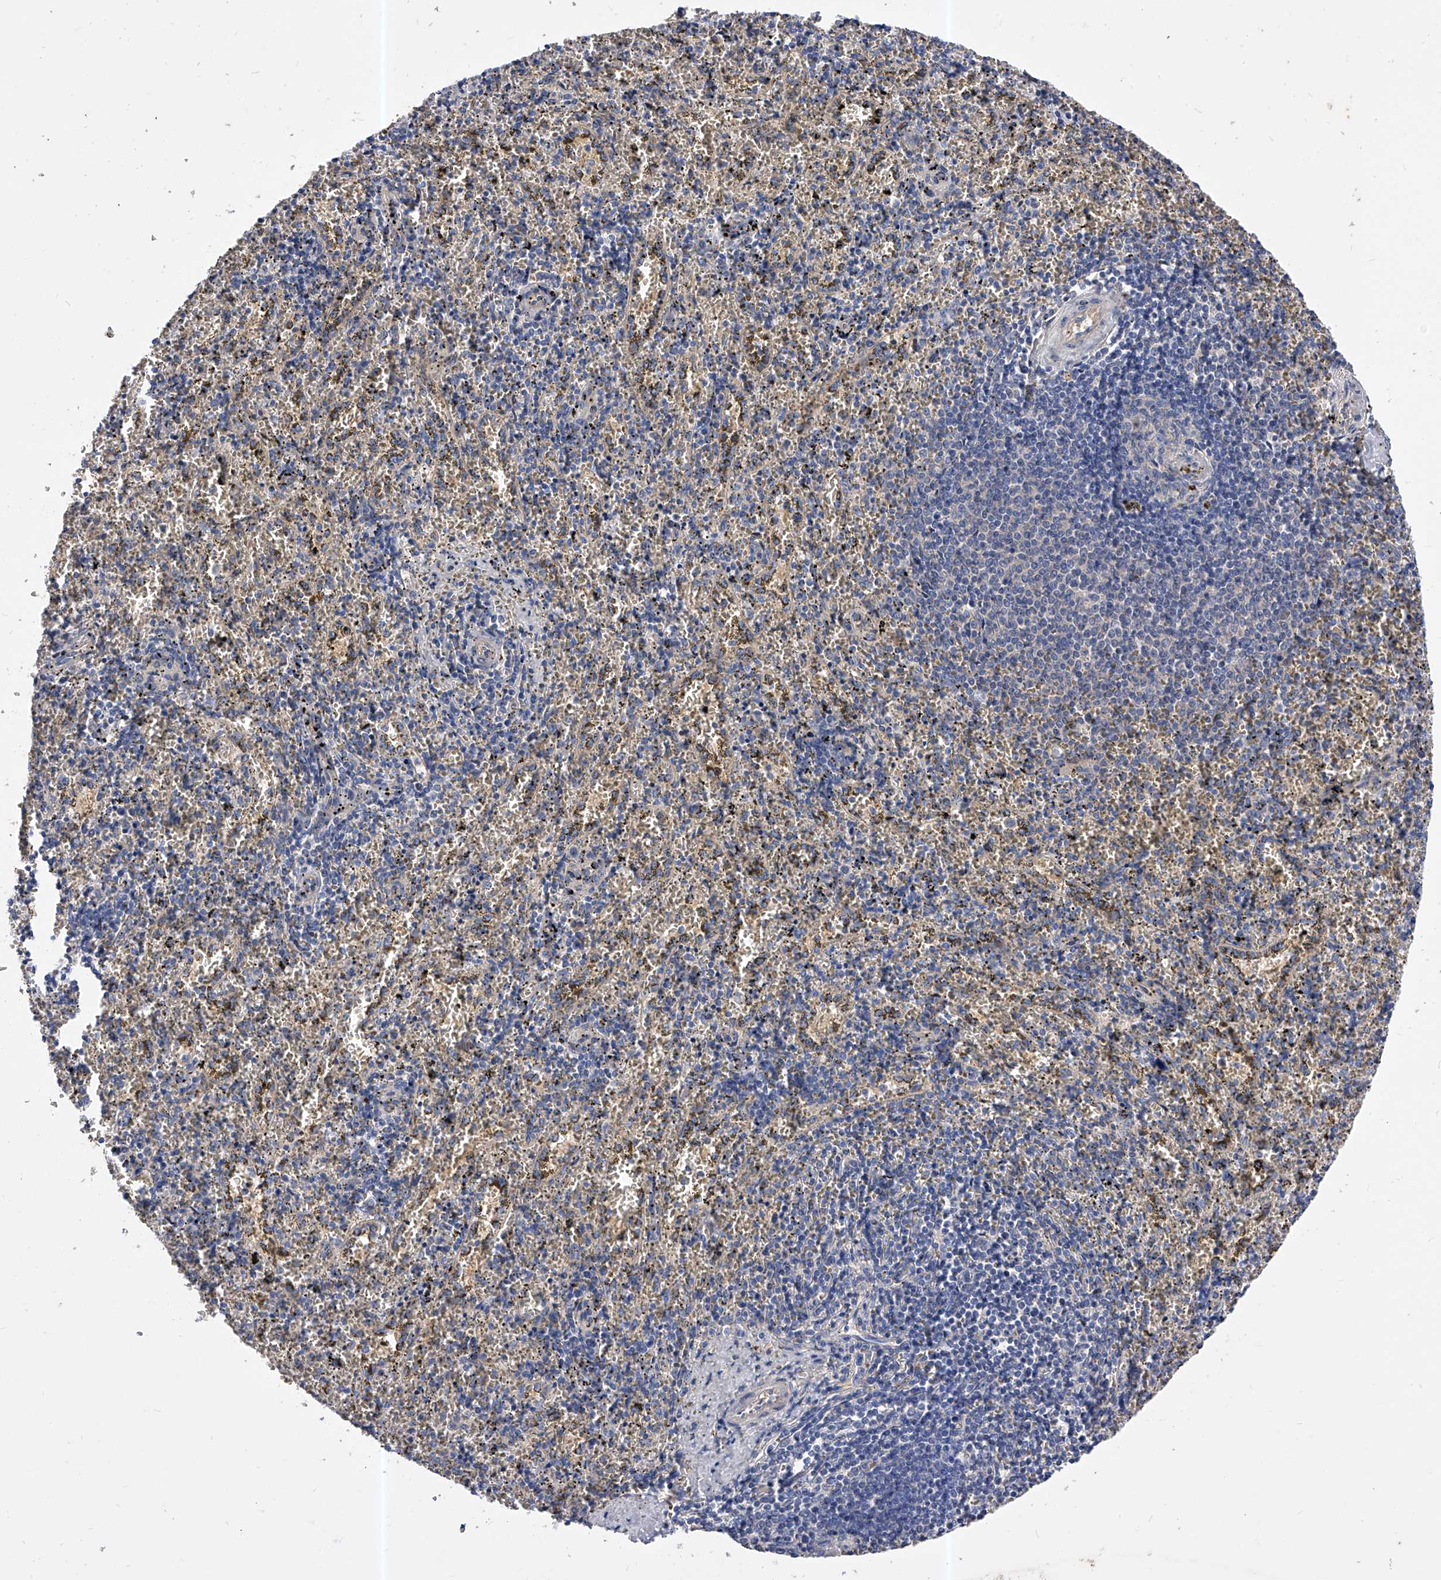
{"staining": {"intensity": "negative", "quantity": "none", "location": "none"}, "tissue": "spleen", "cell_type": "Cells in red pulp", "image_type": "normal", "snomed": [{"axis": "morphology", "description": "Normal tissue, NOS"}, {"axis": "topography", "description": "Spleen"}], "caption": "This is an immunohistochemistry (IHC) micrograph of benign spleen. There is no expression in cells in red pulp.", "gene": "PPP5C", "patient": {"sex": "male", "age": 11}}